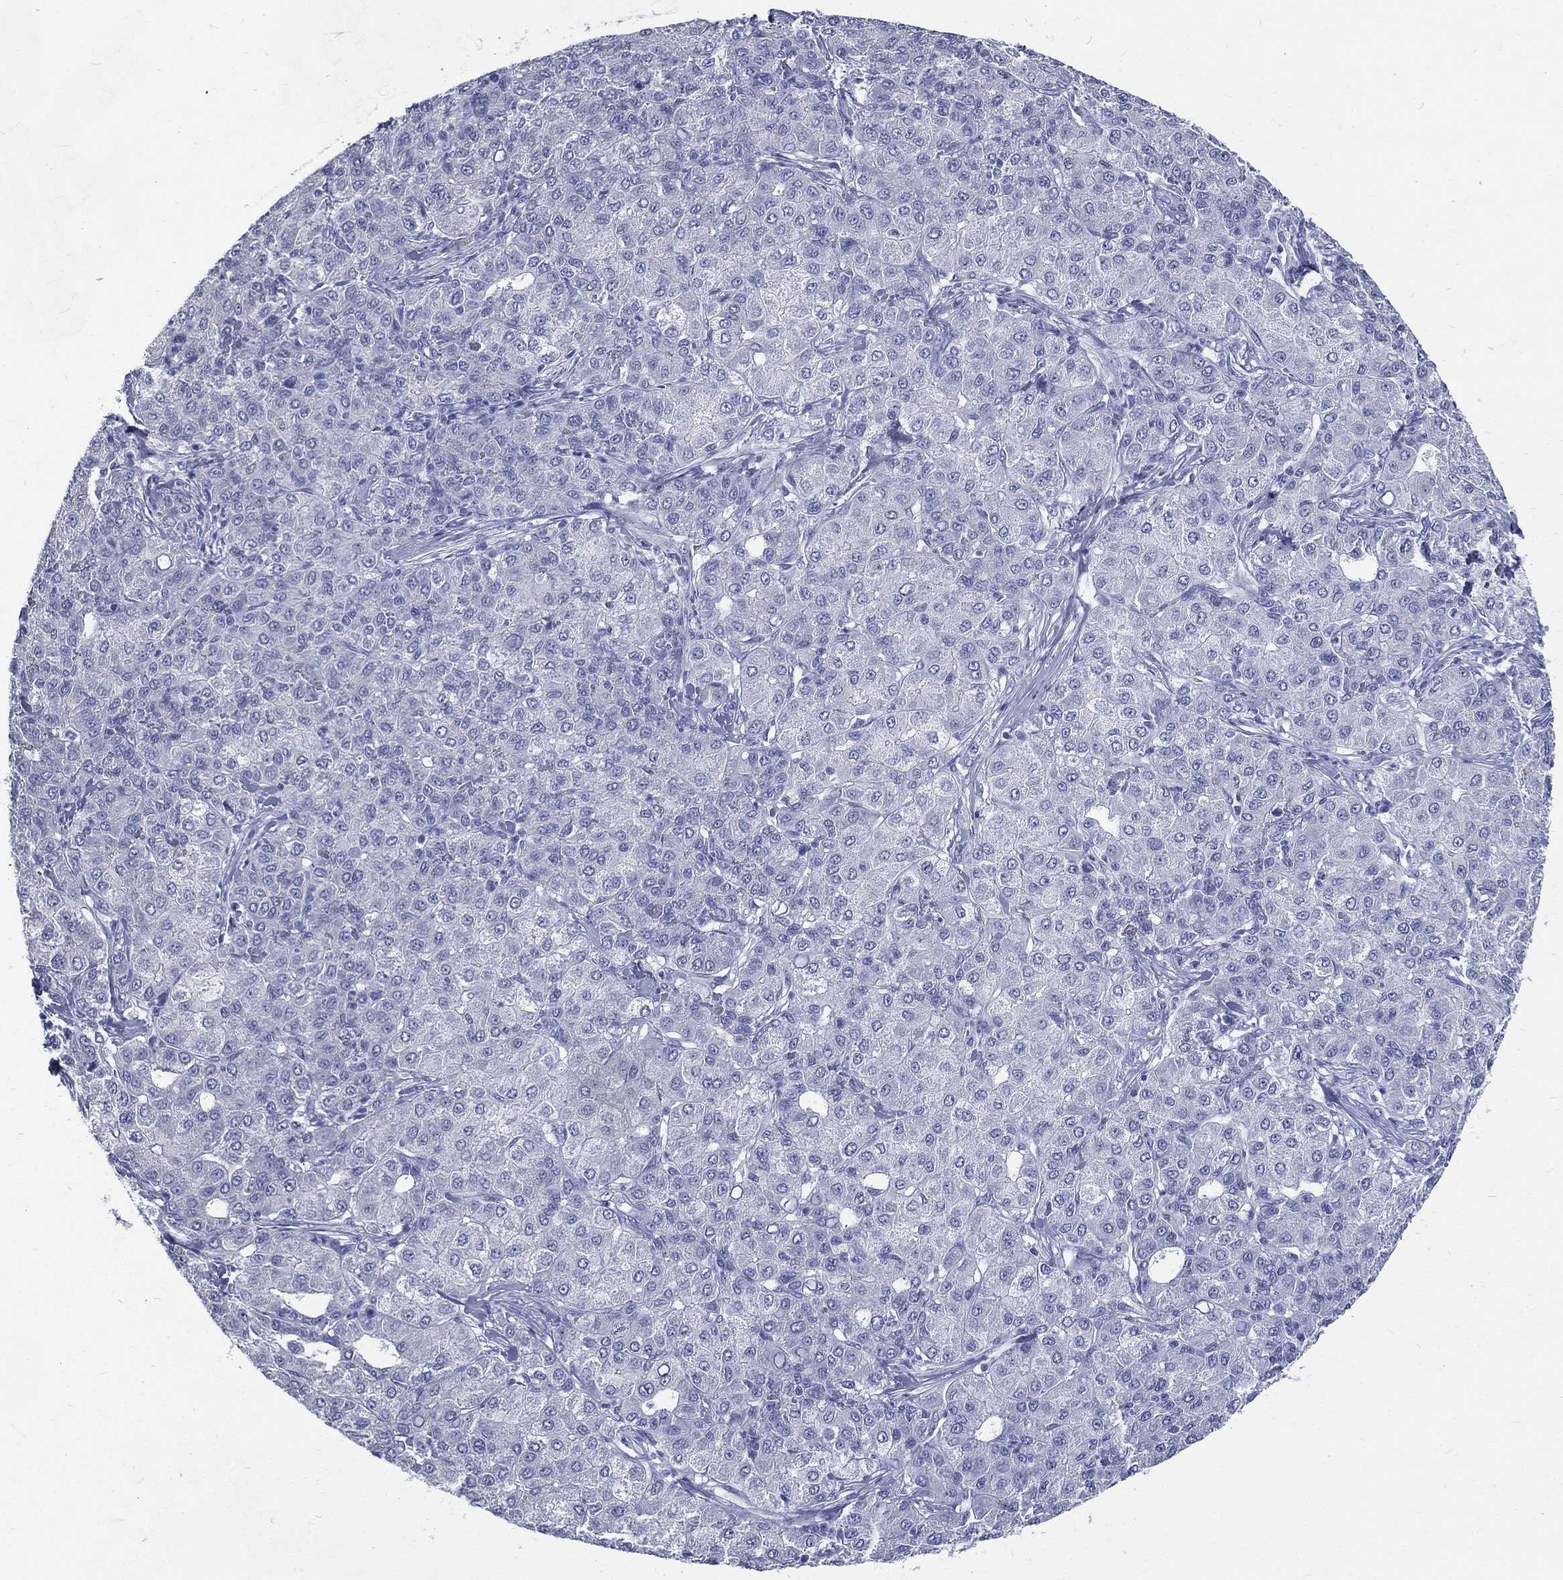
{"staining": {"intensity": "negative", "quantity": "none", "location": "none"}, "tissue": "liver cancer", "cell_type": "Tumor cells", "image_type": "cancer", "snomed": [{"axis": "morphology", "description": "Carcinoma, Hepatocellular, NOS"}, {"axis": "topography", "description": "Liver"}], "caption": "The IHC histopathology image has no significant positivity in tumor cells of liver hepatocellular carcinoma tissue.", "gene": "RSPH4A", "patient": {"sex": "male", "age": 65}}